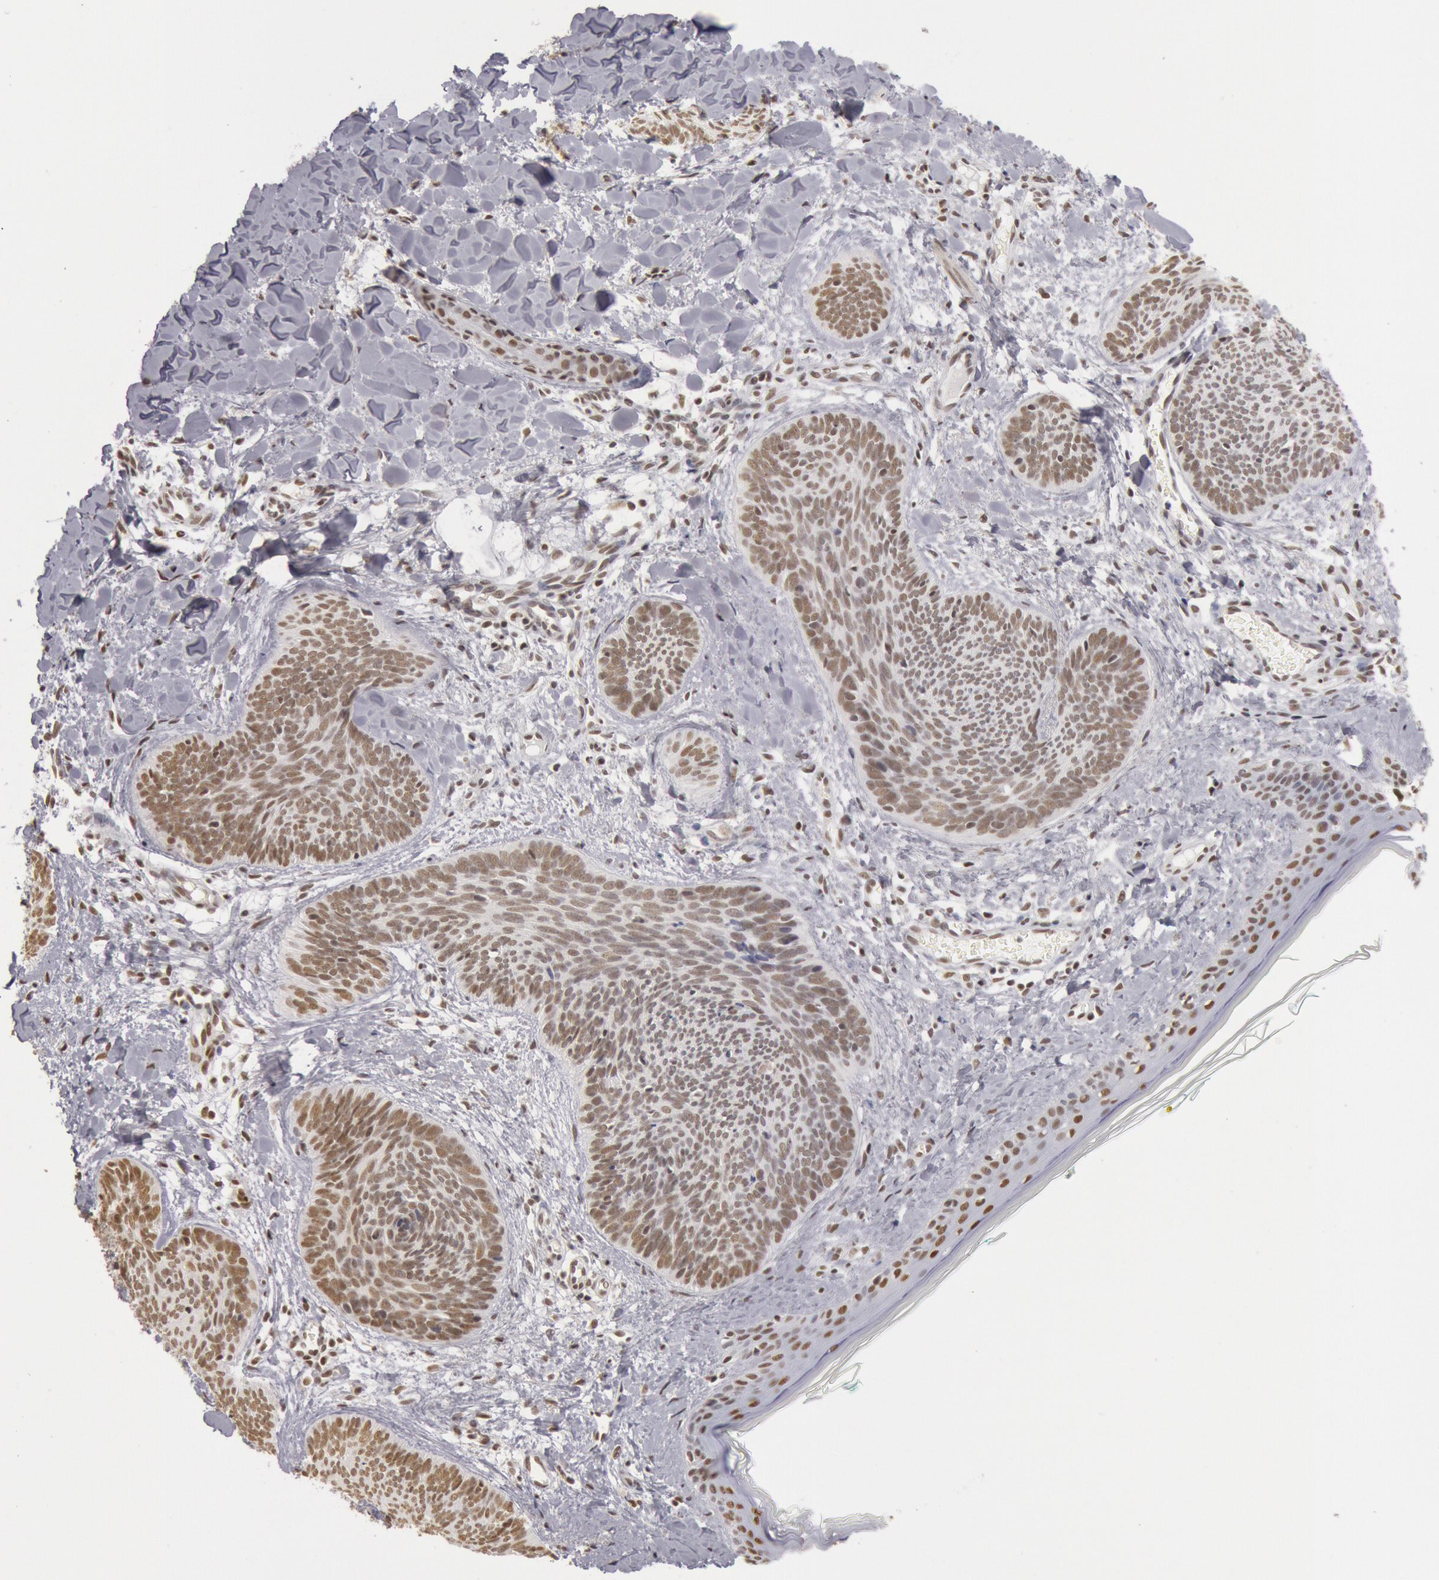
{"staining": {"intensity": "strong", "quantity": ">75%", "location": "nuclear"}, "tissue": "skin cancer", "cell_type": "Tumor cells", "image_type": "cancer", "snomed": [{"axis": "morphology", "description": "Basal cell carcinoma"}, {"axis": "topography", "description": "Skin"}], "caption": "Basal cell carcinoma (skin) stained for a protein (brown) exhibits strong nuclear positive expression in about >75% of tumor cells.", "gene": "ESS2", "patient": {"sex": "female", "age": 81}}